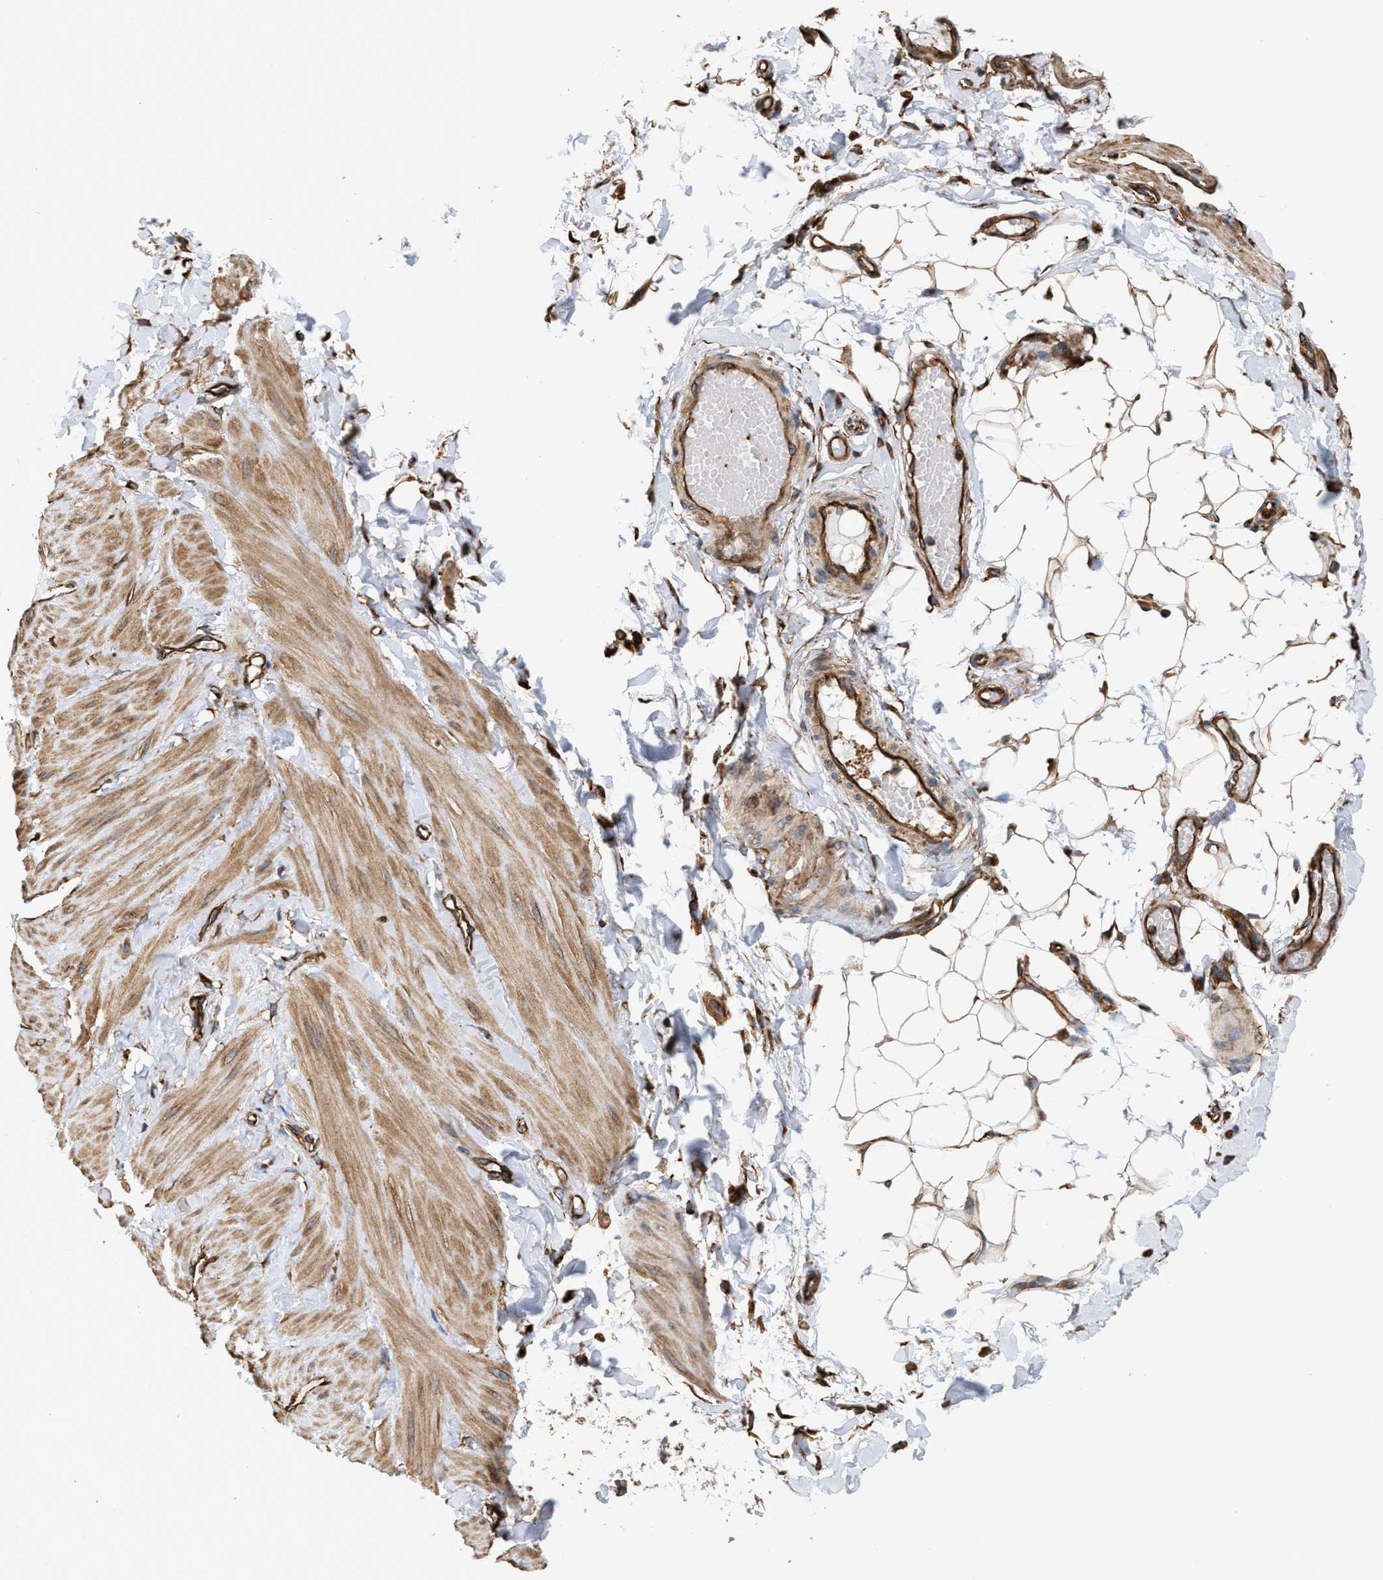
{"staining": {"intensity": "moderate", "quantity": ">75%", "location": "cytoplasmic/membranous"}, "tissue": "adipose tissue", "cell_type": "Adipocytes", "image_type": "normal", "snomed": [{"axis": "morphology", "description": "Normal tissue, NOS"}, {"axis": "topography", "description": "Adipose tissue"}, {"axis": "topography", "description": "Vascular tissue"}, {"axis": "topography", "description": "Peripheral nerve tissue"}], "caption": "Moderate cytoplasmic/membranous positivity is appreciated in approximately >75% of adipocytes in benign adipose tissue.", "gene": "EPS15L1", "patient": {"sex": "male", "age": 25}}